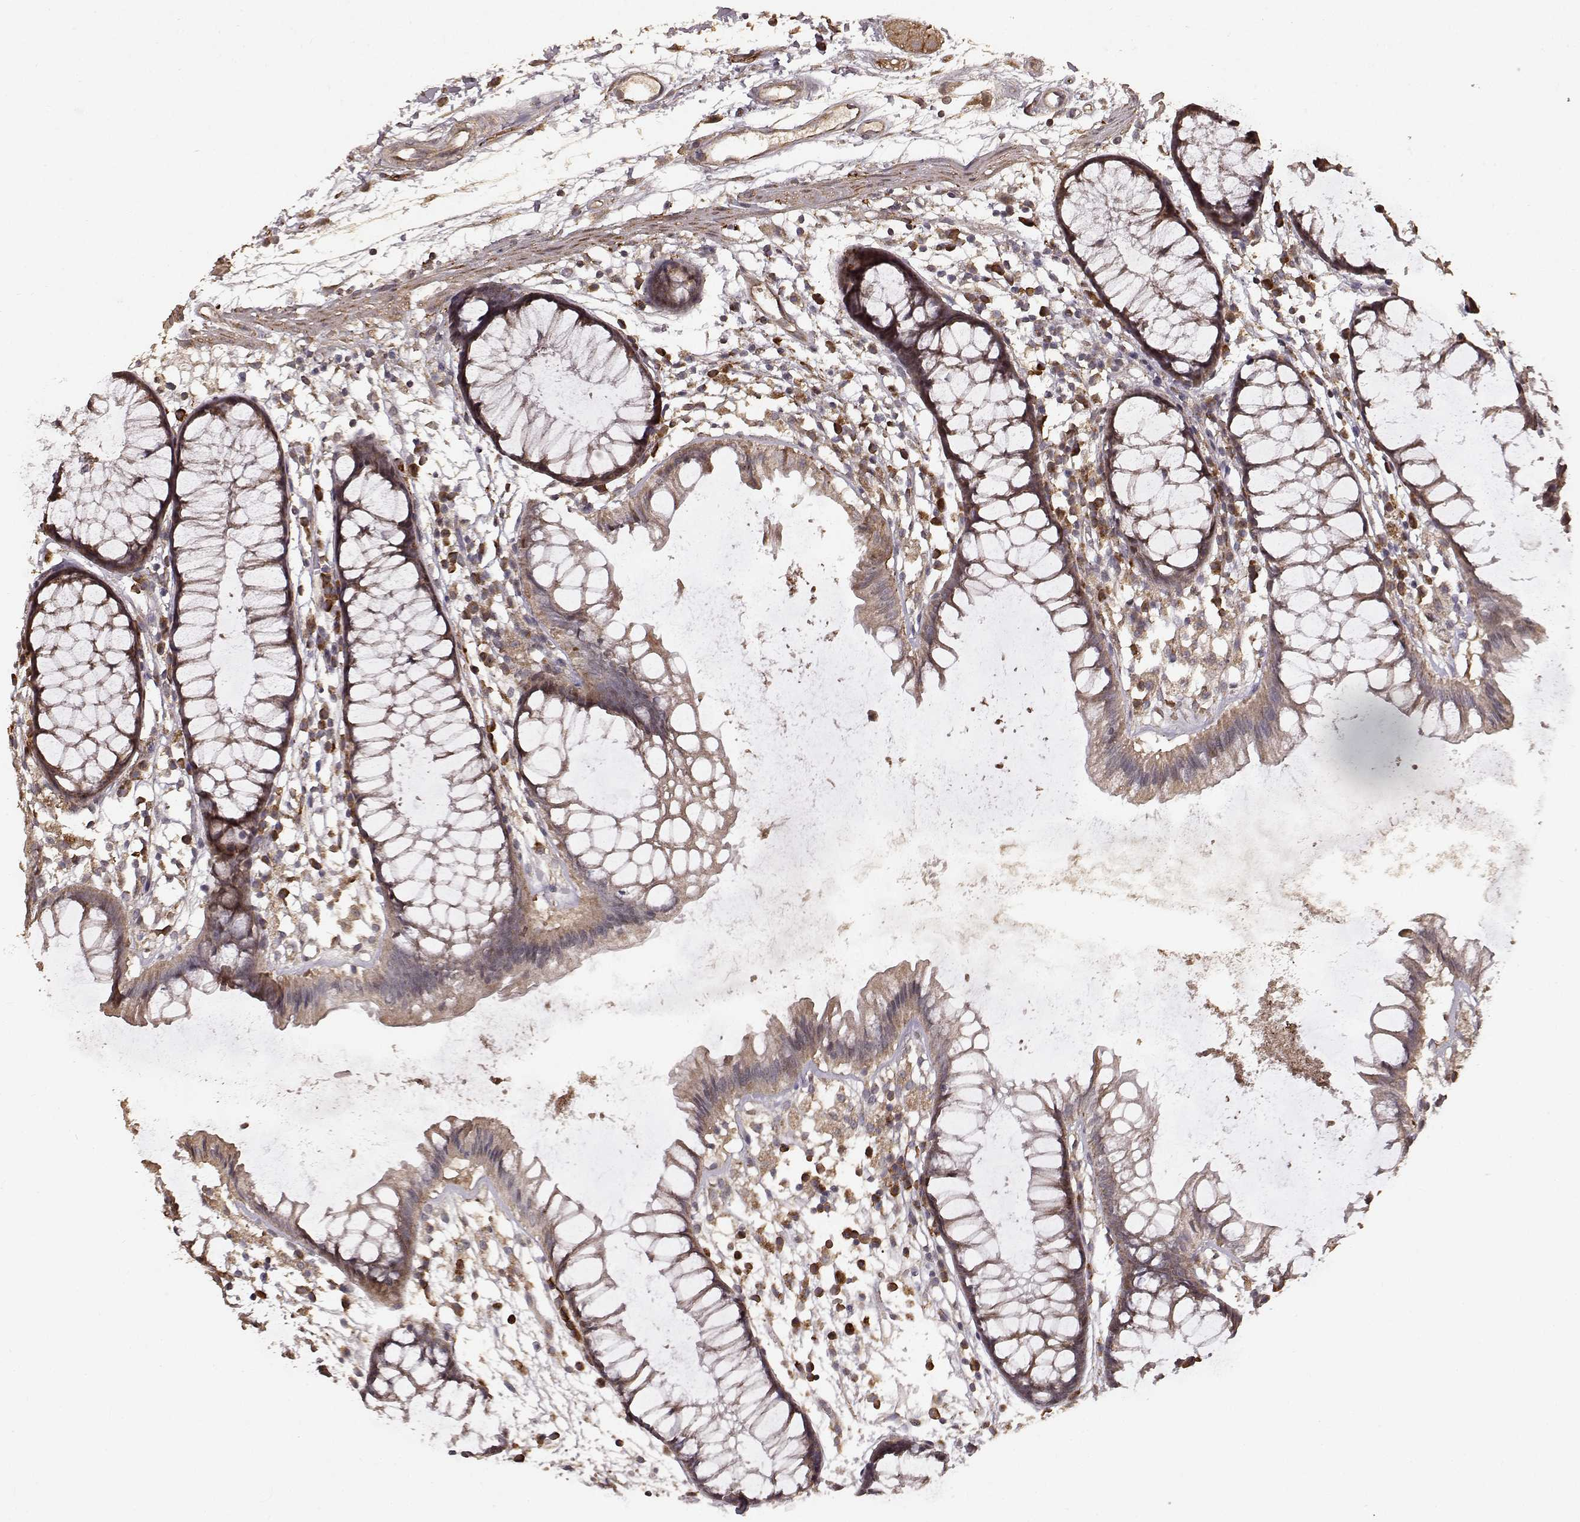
{"staining": {"intensity": "weak", "quantity": ">75%", "location": "cytoplasmic/membranous"}, "tissue": "colon", "cell_type": "Endothelial cells", "image_type": "normal", "snomed": [{"axis": "morphology", "description": "Normal tissue, NOS"}, {"axis": "morphology", "description": "Adenocarcinoma, NOS"}, {"axis": "topography", "description": "Colon"}], "caption": "Colon stained with IHC exhibits weak cytoplasmic/membranous staining in about >75% of endothelial cells. The staining was performed using DAB, with brown indicating positive protein expression. Nuclei are stained blue with hematoxylin.", "gene": "USP15", "patient": {"sex": "male", "age": 65}}